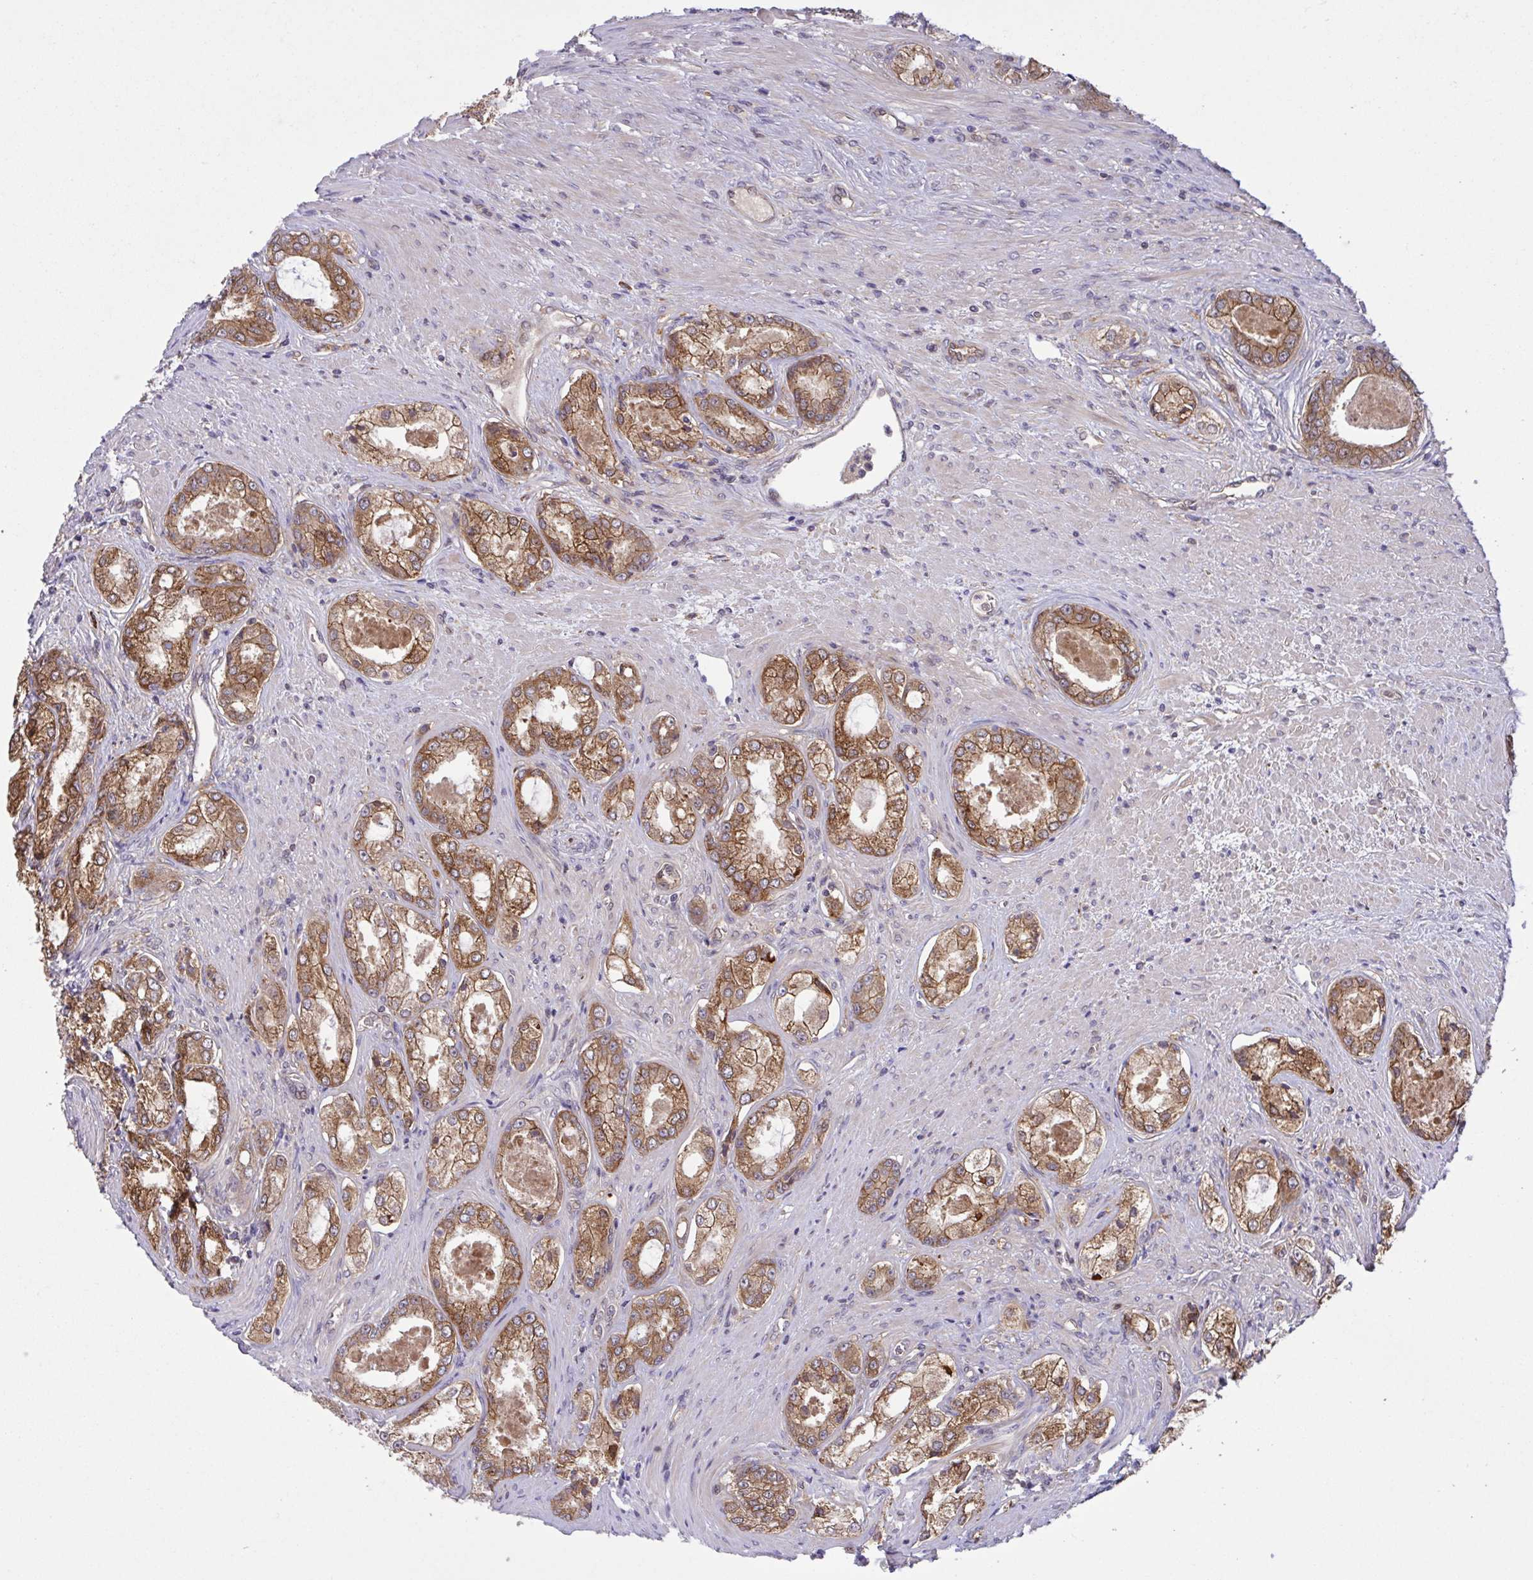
{"staining": {"intensity": "moderate", "quantity": ">75%", "location": "cytoplasmic/membranous"}, "tissue": "prostate cancer", "cell_type": "Tumor cells", "image_type": "cancer", "snomed": [{"axis": "morphology", "description": "Adenocarcinoma, Low grade"}, {"axis": "topography", "description": "Prostate"}], "caption": "Immunohistochemical staining of prostate cancer demonstrates moderate cytoplasmic/membranous protein staining in about >75% of tumor cells. Using DAB (3,3'-diaminobenzidine) (brown) and hematoxylin (blue) stains, captured at high magnification using brightfield microscopy.", "gene": "INTS10", "patient": {"sex": "male", "age": 68}}